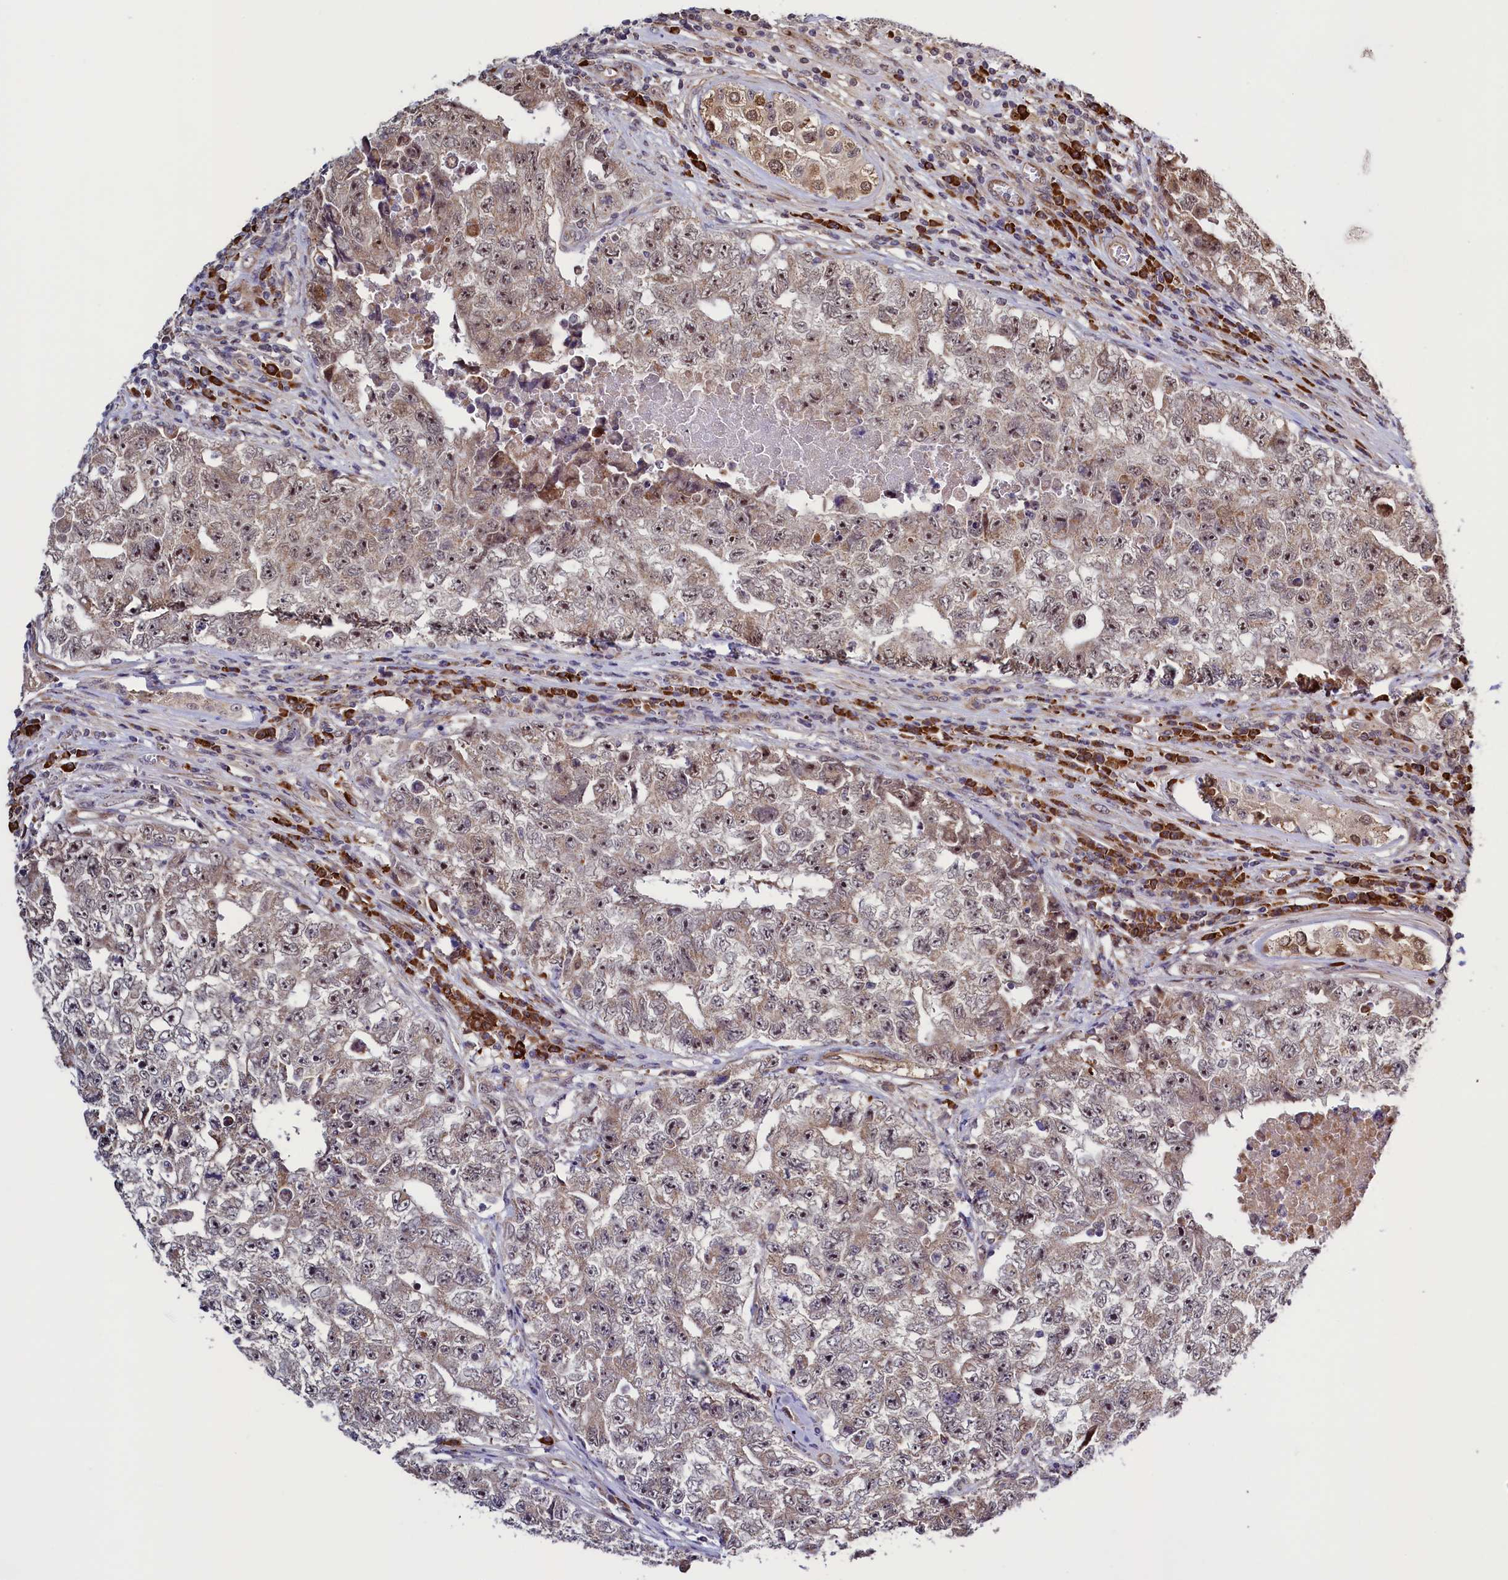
{"staining": {"intensity": "weak", "quantity": "25%-75%", "location": "cytoplasmic/membranous,nuclear"}, "tissue": "testis cancer", "cell_type": "Tumor cells", "image_type": "cancer", "snomed": [{"axis": "morphology", "description": "Carcinoma, Embryonal, NOS"}, {"axis": "topography", "description": "Testis"}], "caption": "Human embryonal carcinoma (testis) stained for a protein (brown) shows weak cytoplasmic/membranous and nuclear positive expression in about 25%-75% of tumor cells.", "gene": "RBFA", "patient": {"sex": "male", "age": 17}}